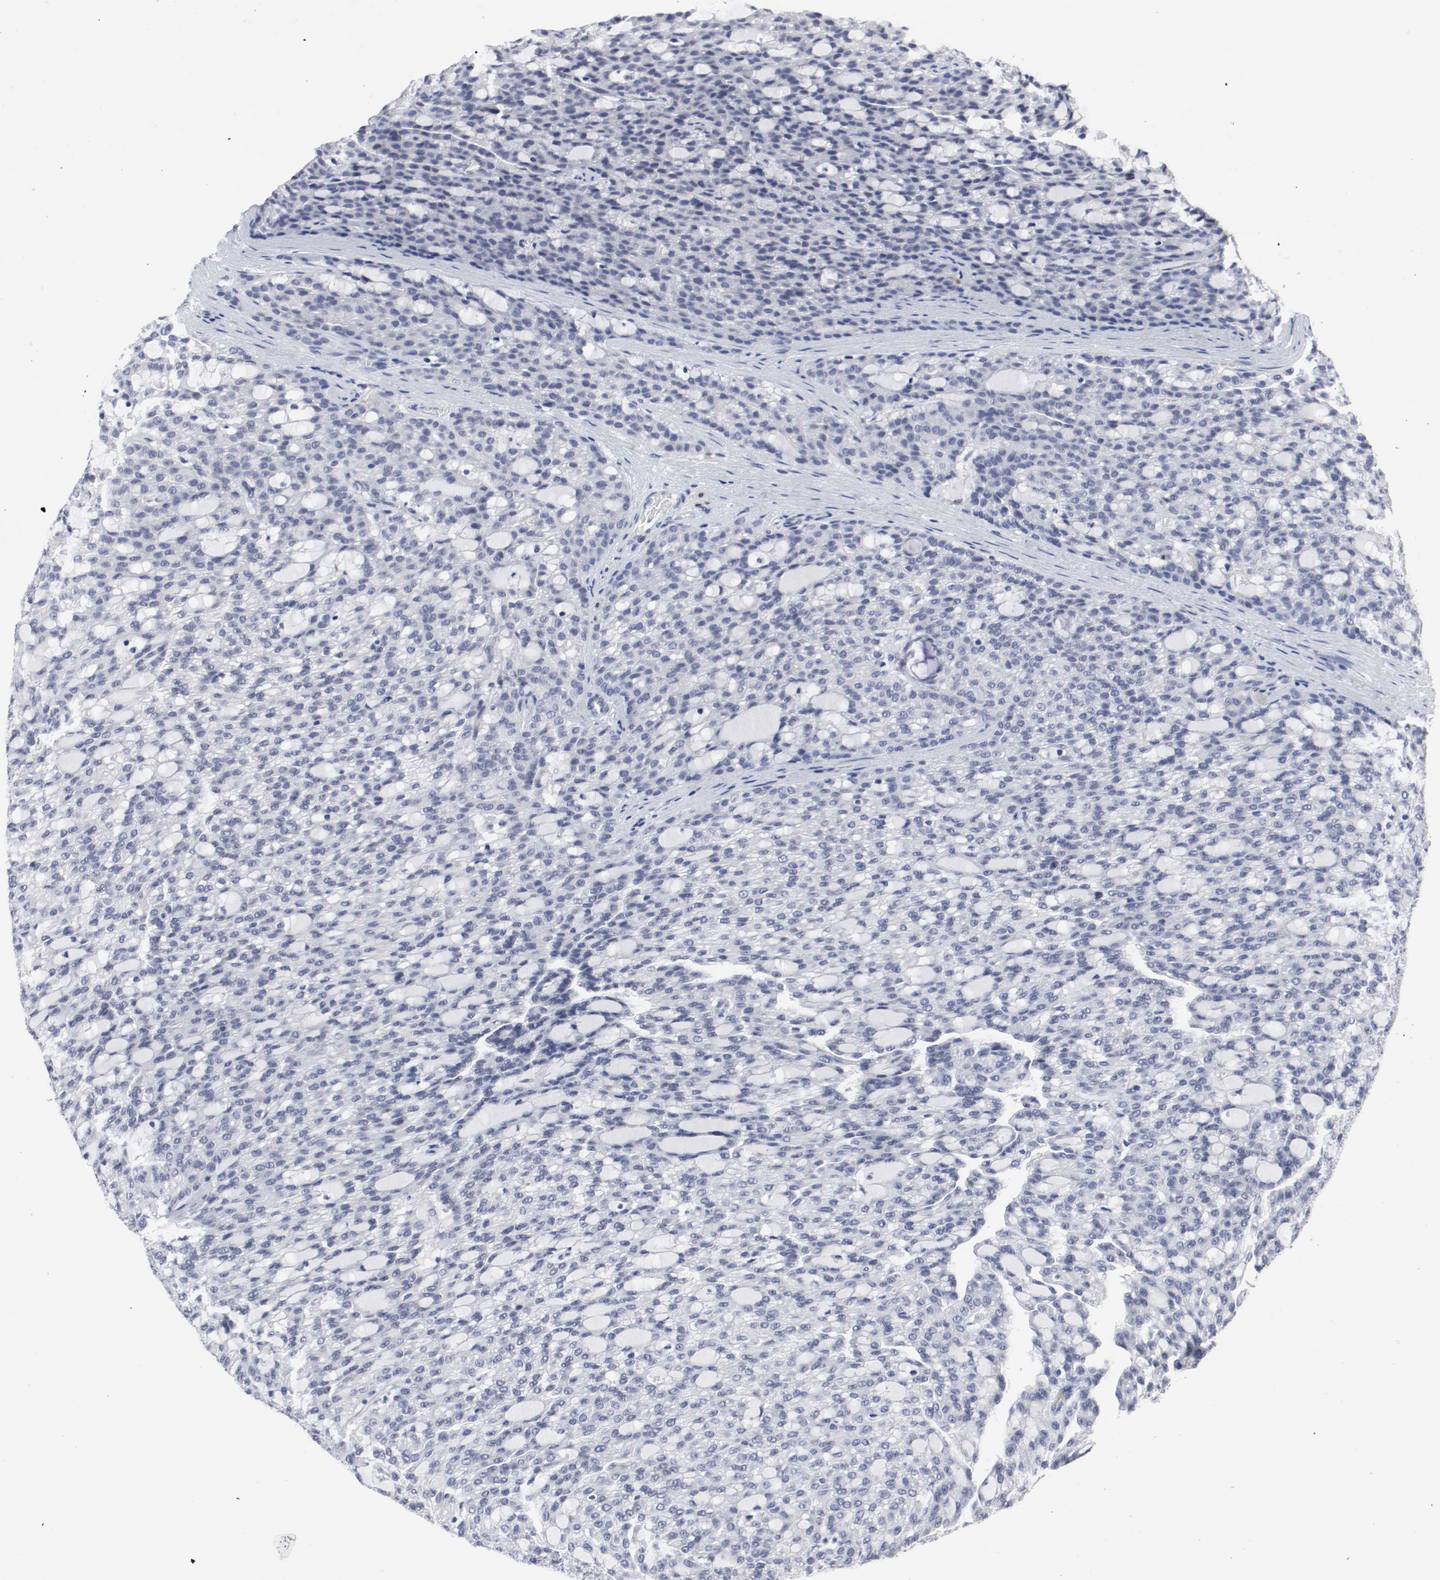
{"staining": {"intensity": "negative", "quantity": "none", "location": "none"}, "tissue": "renal cancer", "cell_type": "Tumor cells", "image_type": "cancer", "snomed": [{"axis": "morphology", "description": "Adenocarcinoma, NOS"}, {"axis": "topography", "description": "Kidney"}], "caption": "Micrograph shows no significant protein positivity in tumor cells of renal cancer (adenocarcinoma). The staining was performed using DAB to visualize the protein expression in brown, while the nuclei were stained in blue with hematoxylin (Magnification: 20x).", "gene": "KIT", "patient": {"sex": "male", "age": 63}}